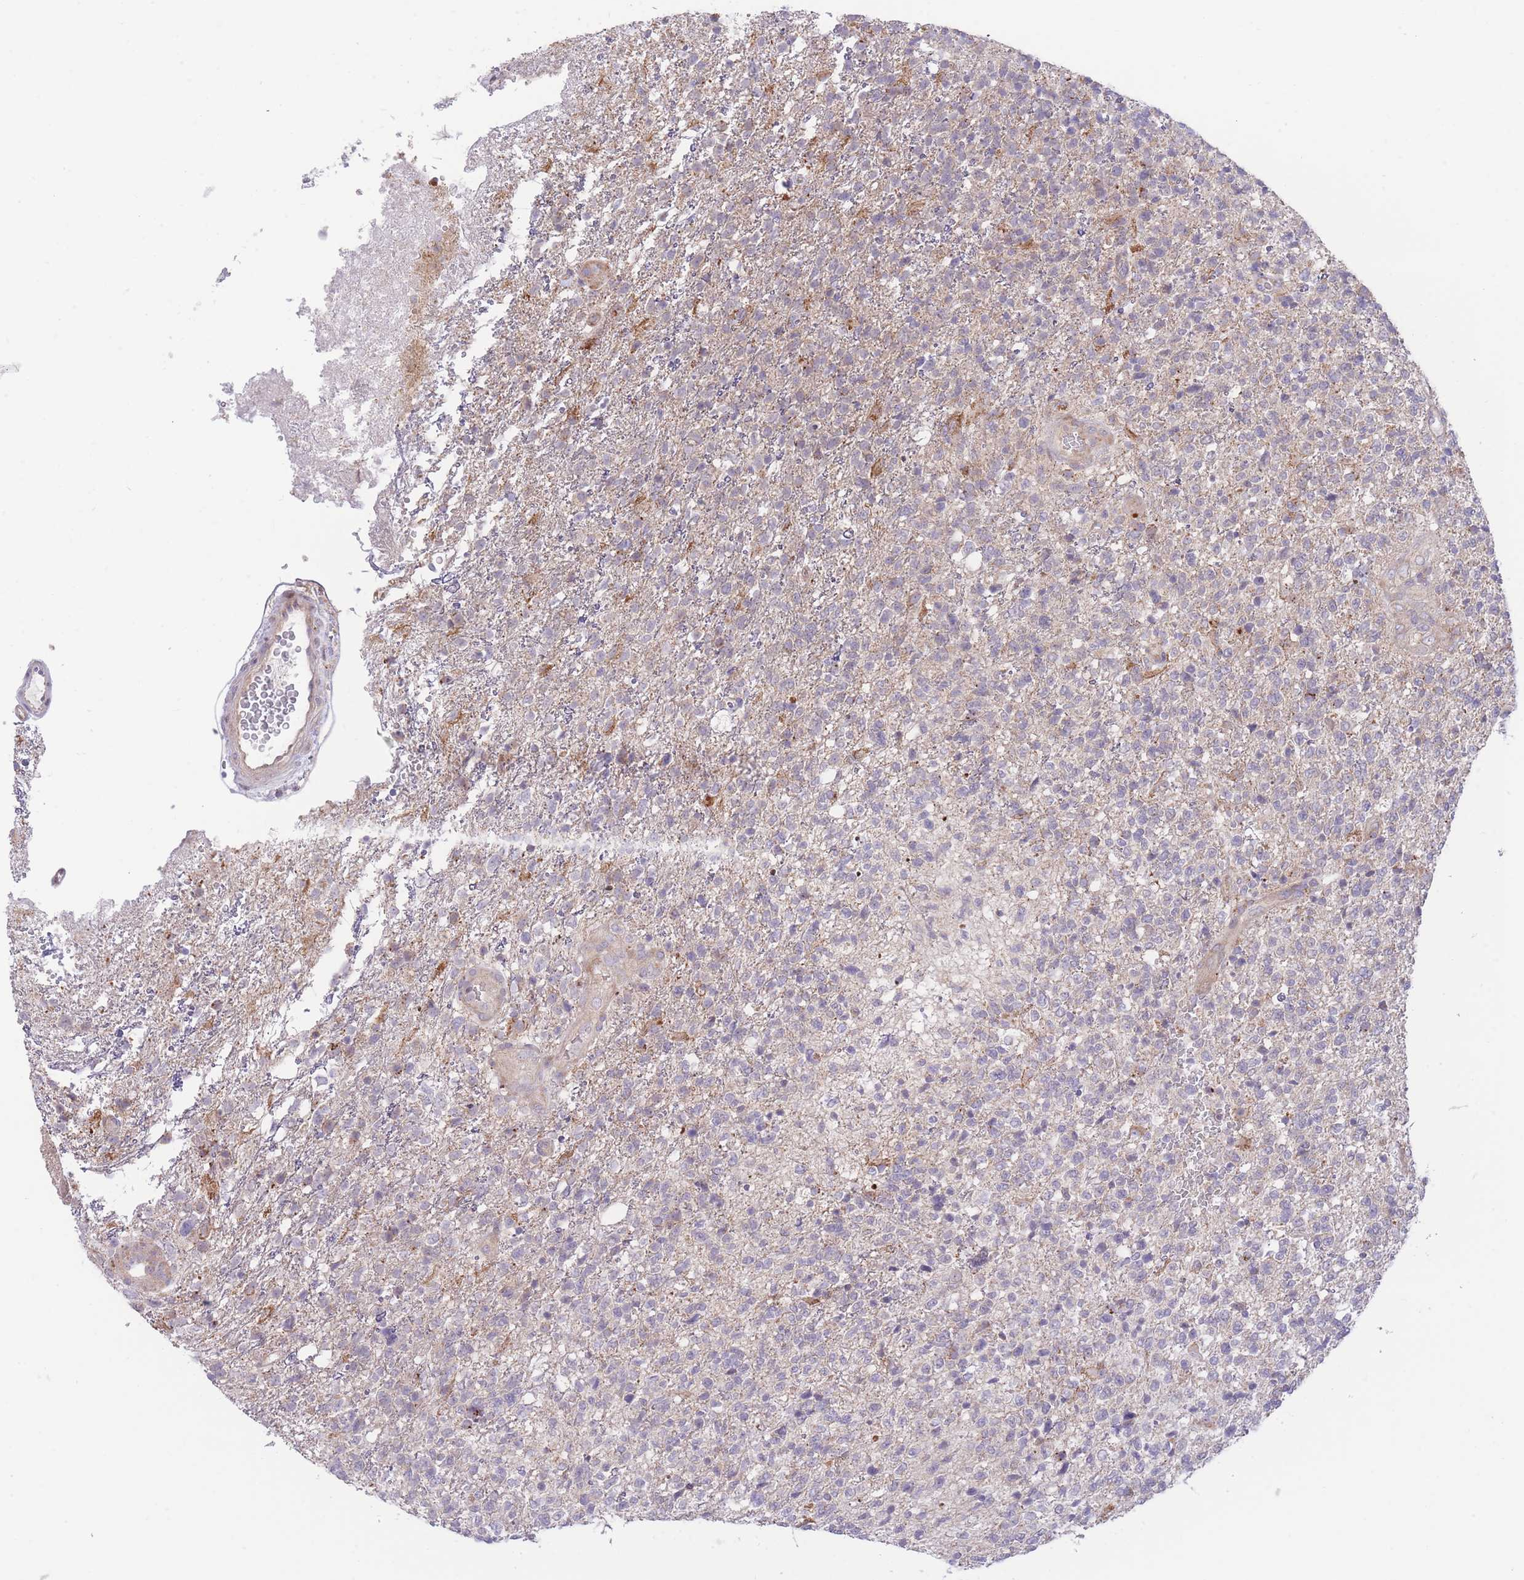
{"staining": {"intensity": "negative", "quantity": "none", "location": "none"}, "tissue": "glioma", "cell_type": "Tumor cells", "image_type": "cancer", "snomed": [{"axis": "morphology", "description": "Glioma, malignant, High grade"}, {"axis": "topography", "description": "Brain"}], "caption": "The photomicrograph reveals no significant staining in tumor cells of high-grade glioma (malignant). (Brightfield microscopy of DAB (3,3'-diaminobenzidine) immunohistochemistry (IHC) at high magnification).", "gene": "BOLA2B", "patient": {"sex": "male", "age": 56}}